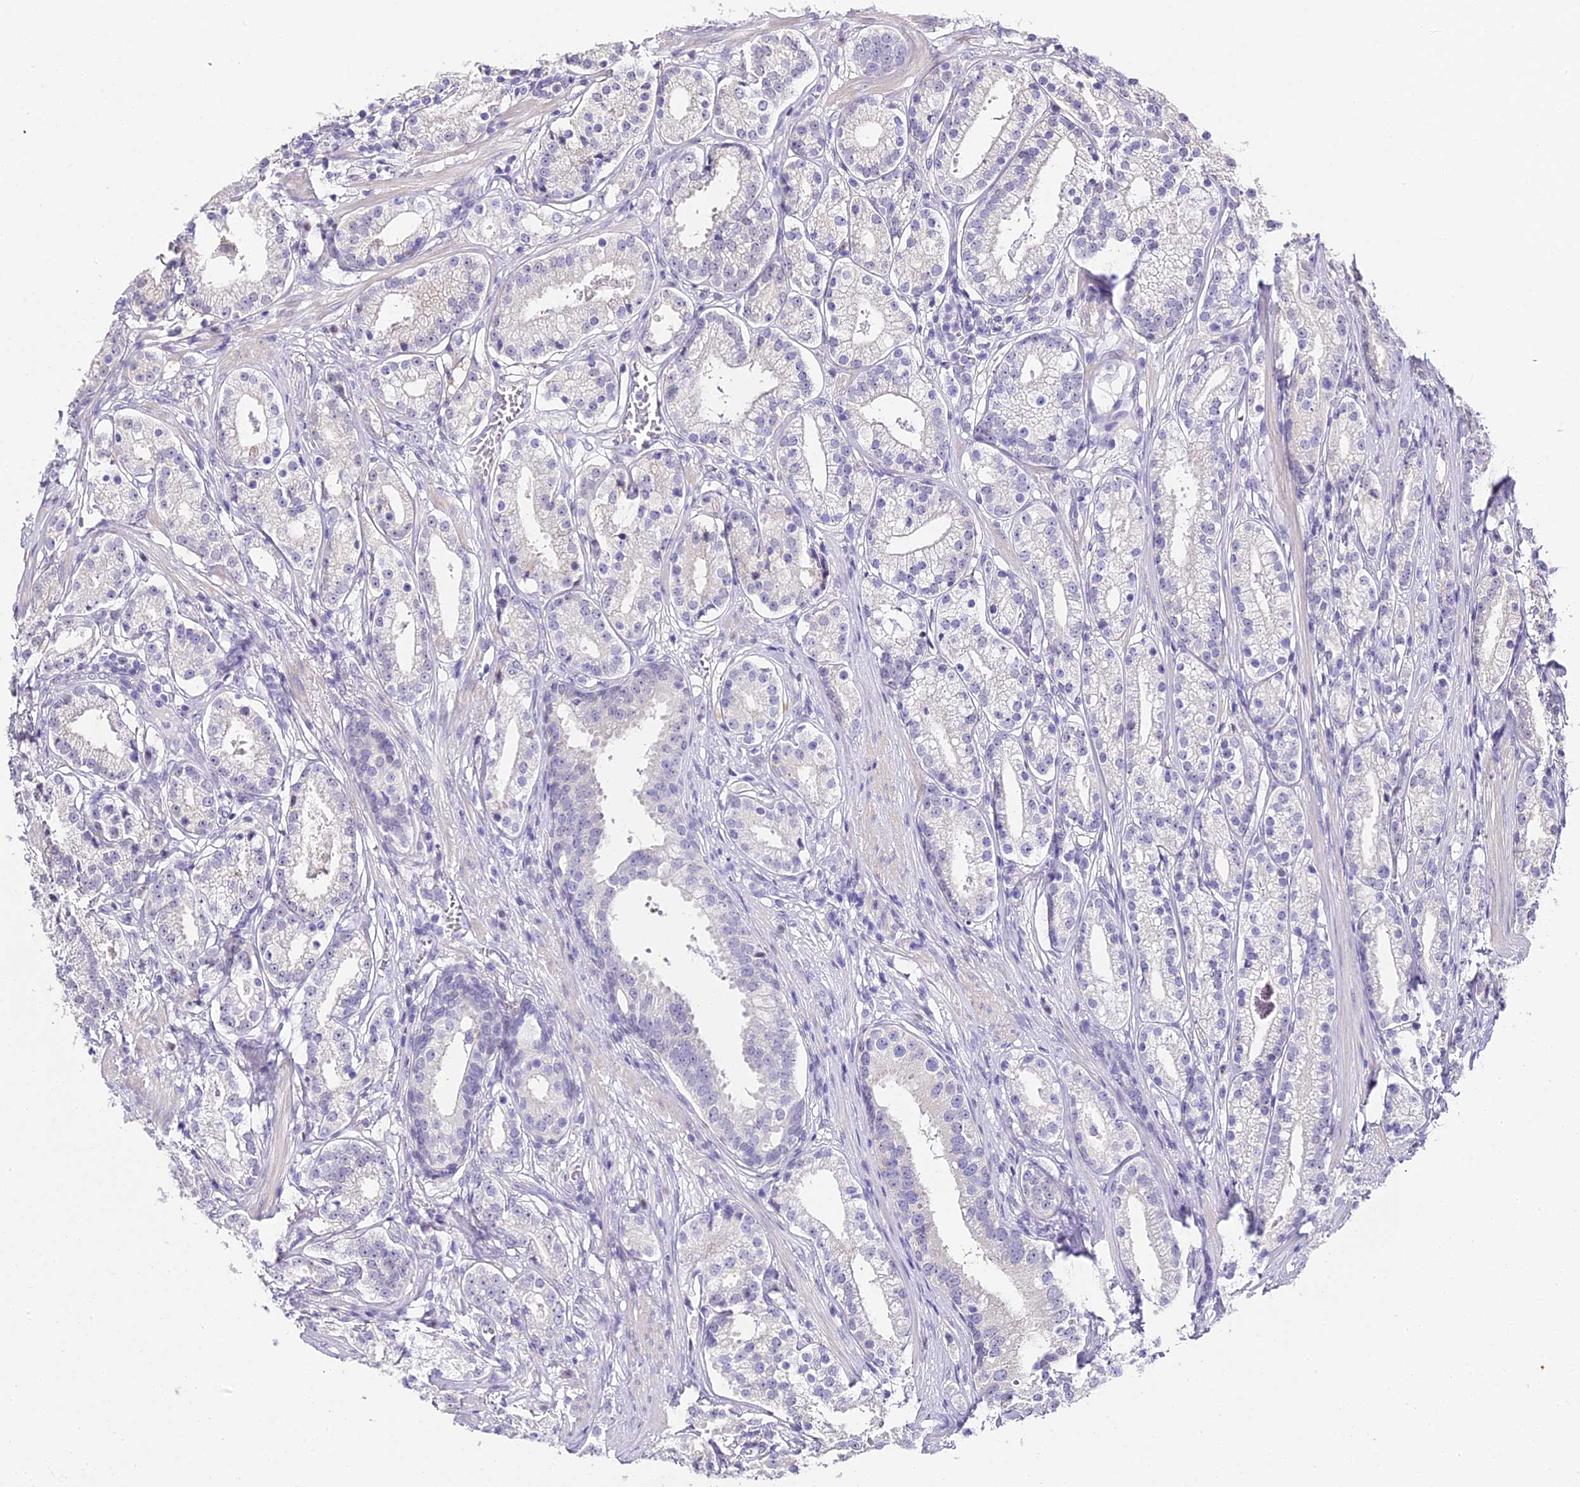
{"staining": {"intensity": "negative", "quantity": "none", "location": "none"}, "tissue": "prostate cancer", "cell_type": "Tumor cells", "image_type": "cancer", "snomed": [{"axis": "morphology", "description": "Adenocarcinoma, High grade"}, {"axis": "topography", "description": "Prostate"}], "caption": "Immunohistochemistry (IHC) image of human prostate high-grade adenocarcinoma stained for a protein (brown), which shows no expression in tumor cells.", "gene": "ABHD14A-ACY1", "patient": {"sex": "male", "age": 69}}